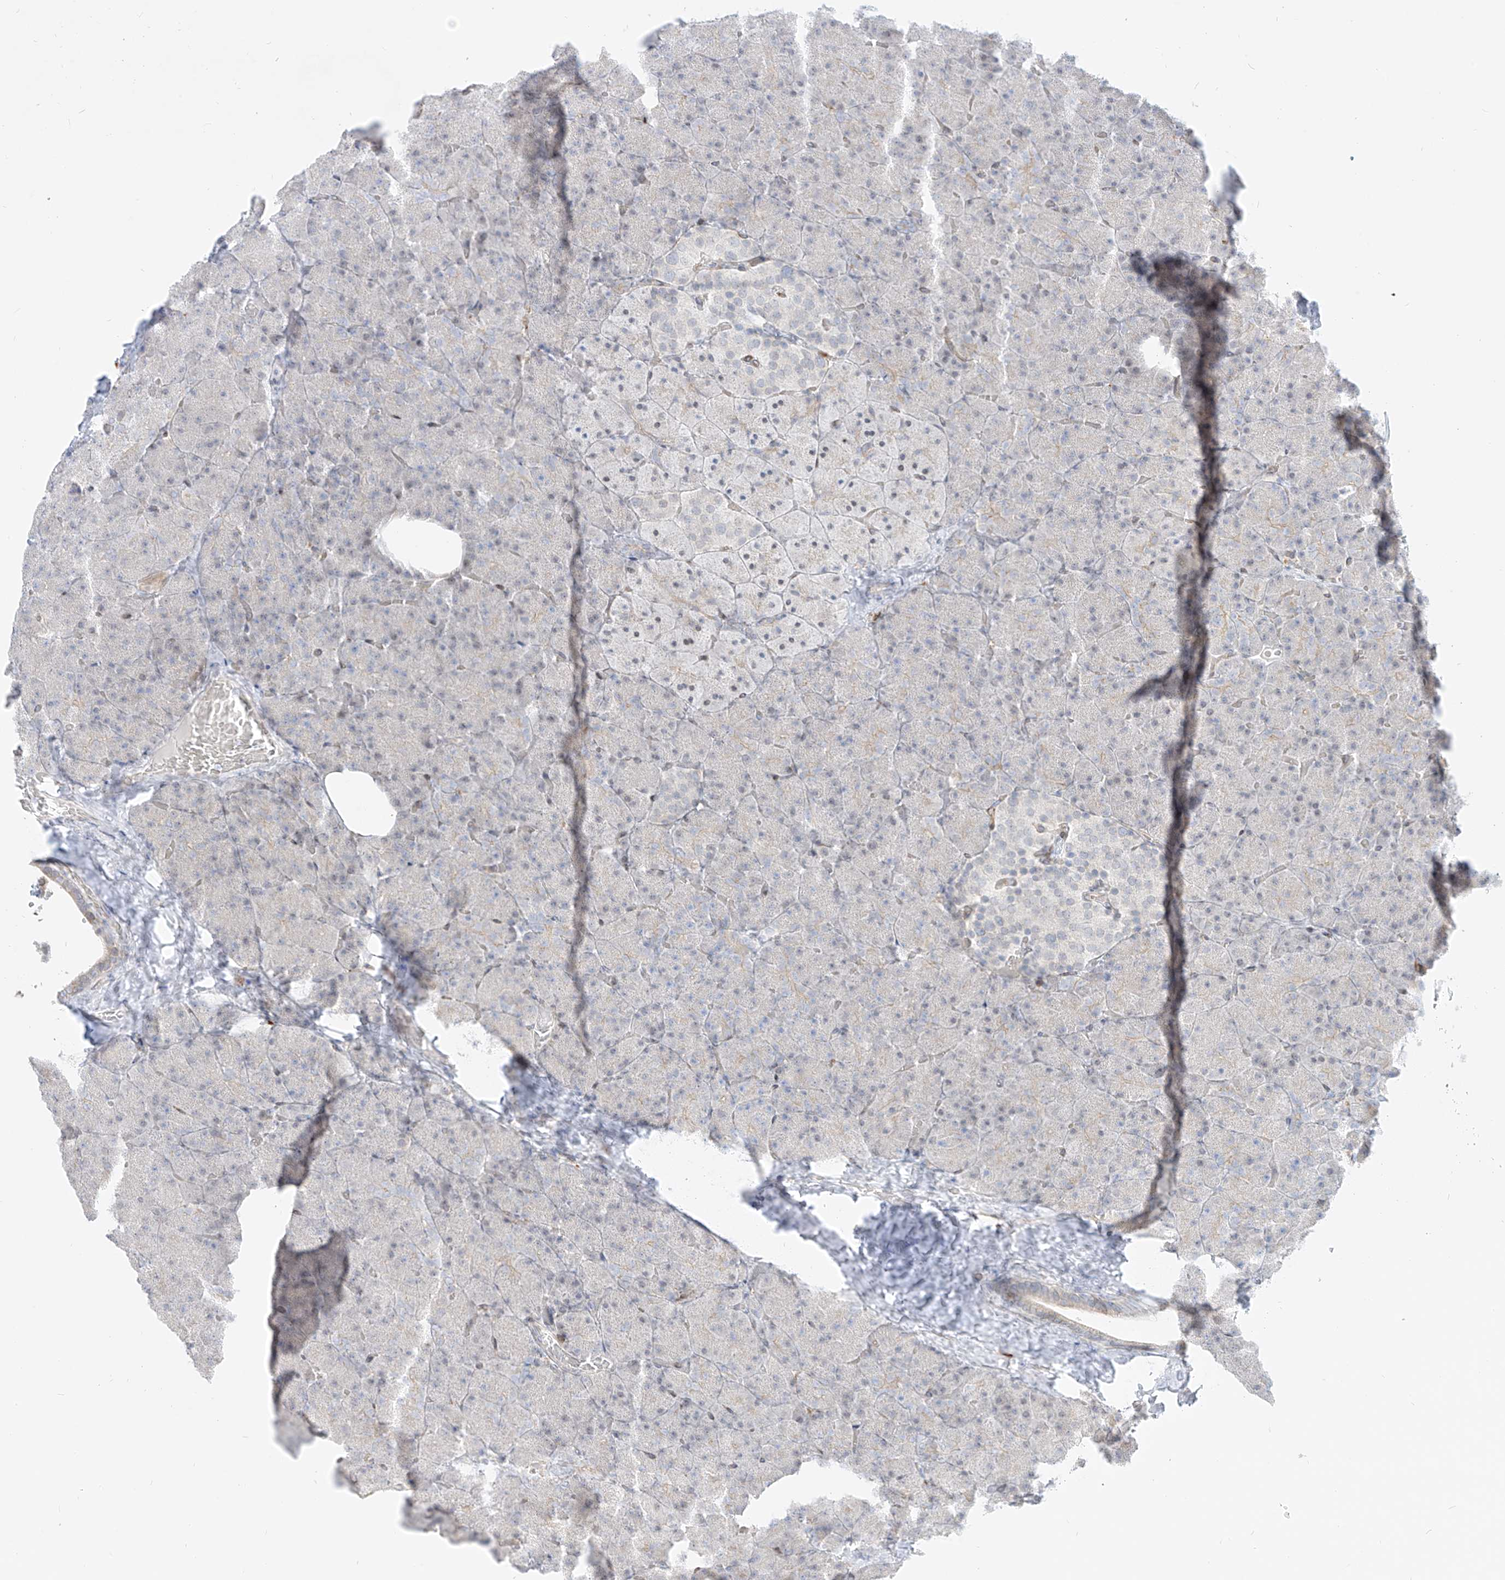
{"staining": {"intensity": "negative", "quantity": "none", "location": "none"}, "tissue": "pancreas", "cell_type": "Exocrine glandular cells", "image_type": "normal", "snomed": [{"axis": "morphology", "description": "Normal tissue, NOS"}, {"axis": "morphology", "description": "Carcinoid, malignant, NOS"}, {"axis": "topography", "description": "Pancreas"}], "caption": "High power microscopy micrograph of an immunohistochemistry (IHC) photomicrograph of normal pancreas, revealing no significant positivity in exocrine glandular cells. (Stains: DAB immunohistochemistry with hematoxylin counter stain, Microscopy: brightfield microscopy at high magnification).", "gene": "NHSL1", "patient": {"sex": "female", "age": 35}}